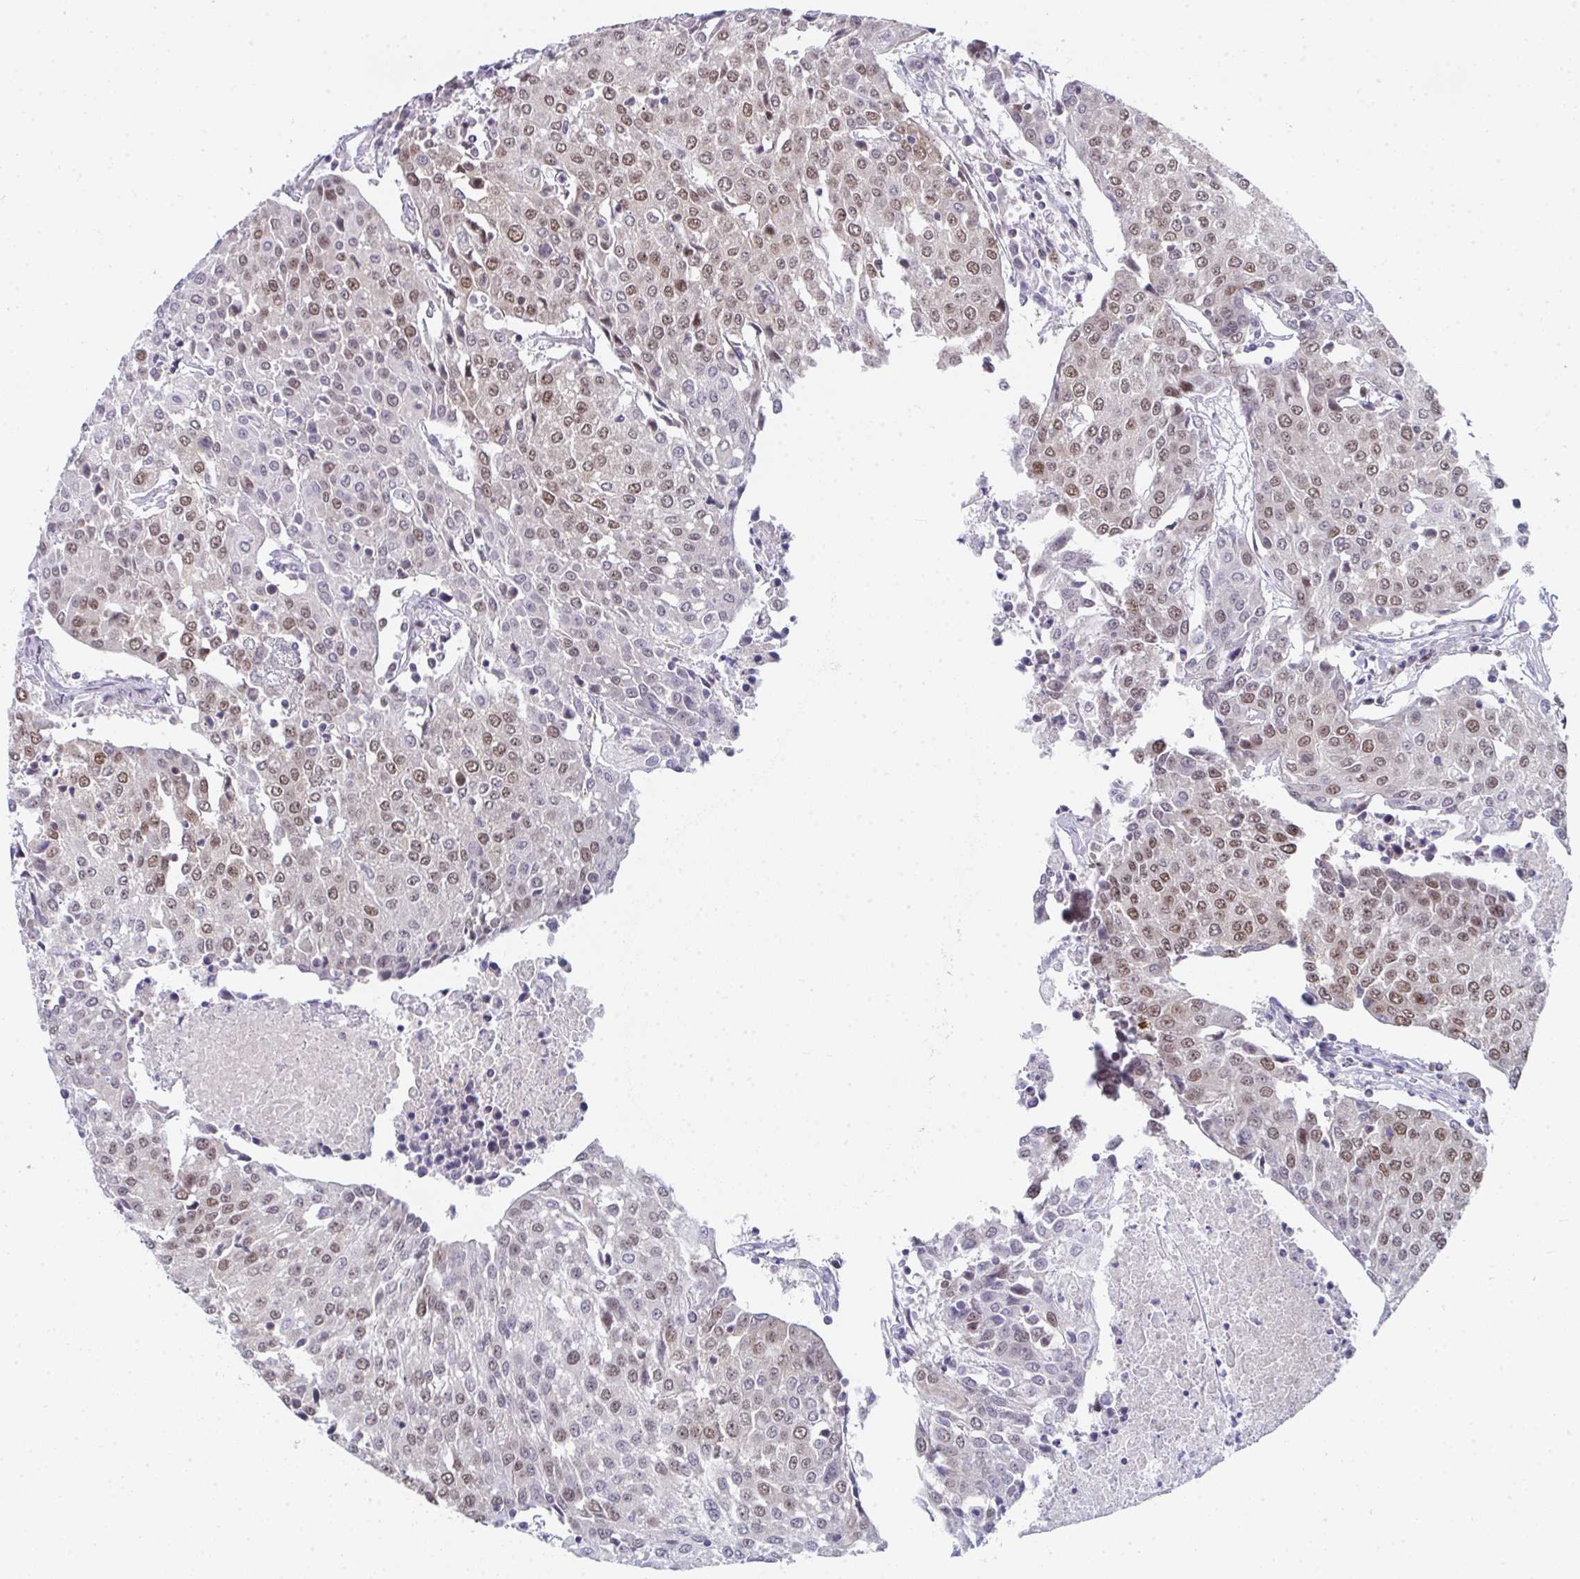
{"staining": {"intensity": "weak", "quantity": "25%-75%", "location": "nuclear"}, "tissue": "urothelial cancer", "cell_type": "Tumor cells", "image_type": "cancer", "snomed": [{"axis": "morphology", "description": "Urothelial carcinoma, High grade"}, {"axis": "topography", "description": "Urinary bladder"}], "caption": "Urothelial cancer stained with immunohistochemistry exhibits weak nuclear expression in approximately 25%-75% of tumor cells.", "gene": "GINS2", "patient": {"sex": "female", "age": 85}}